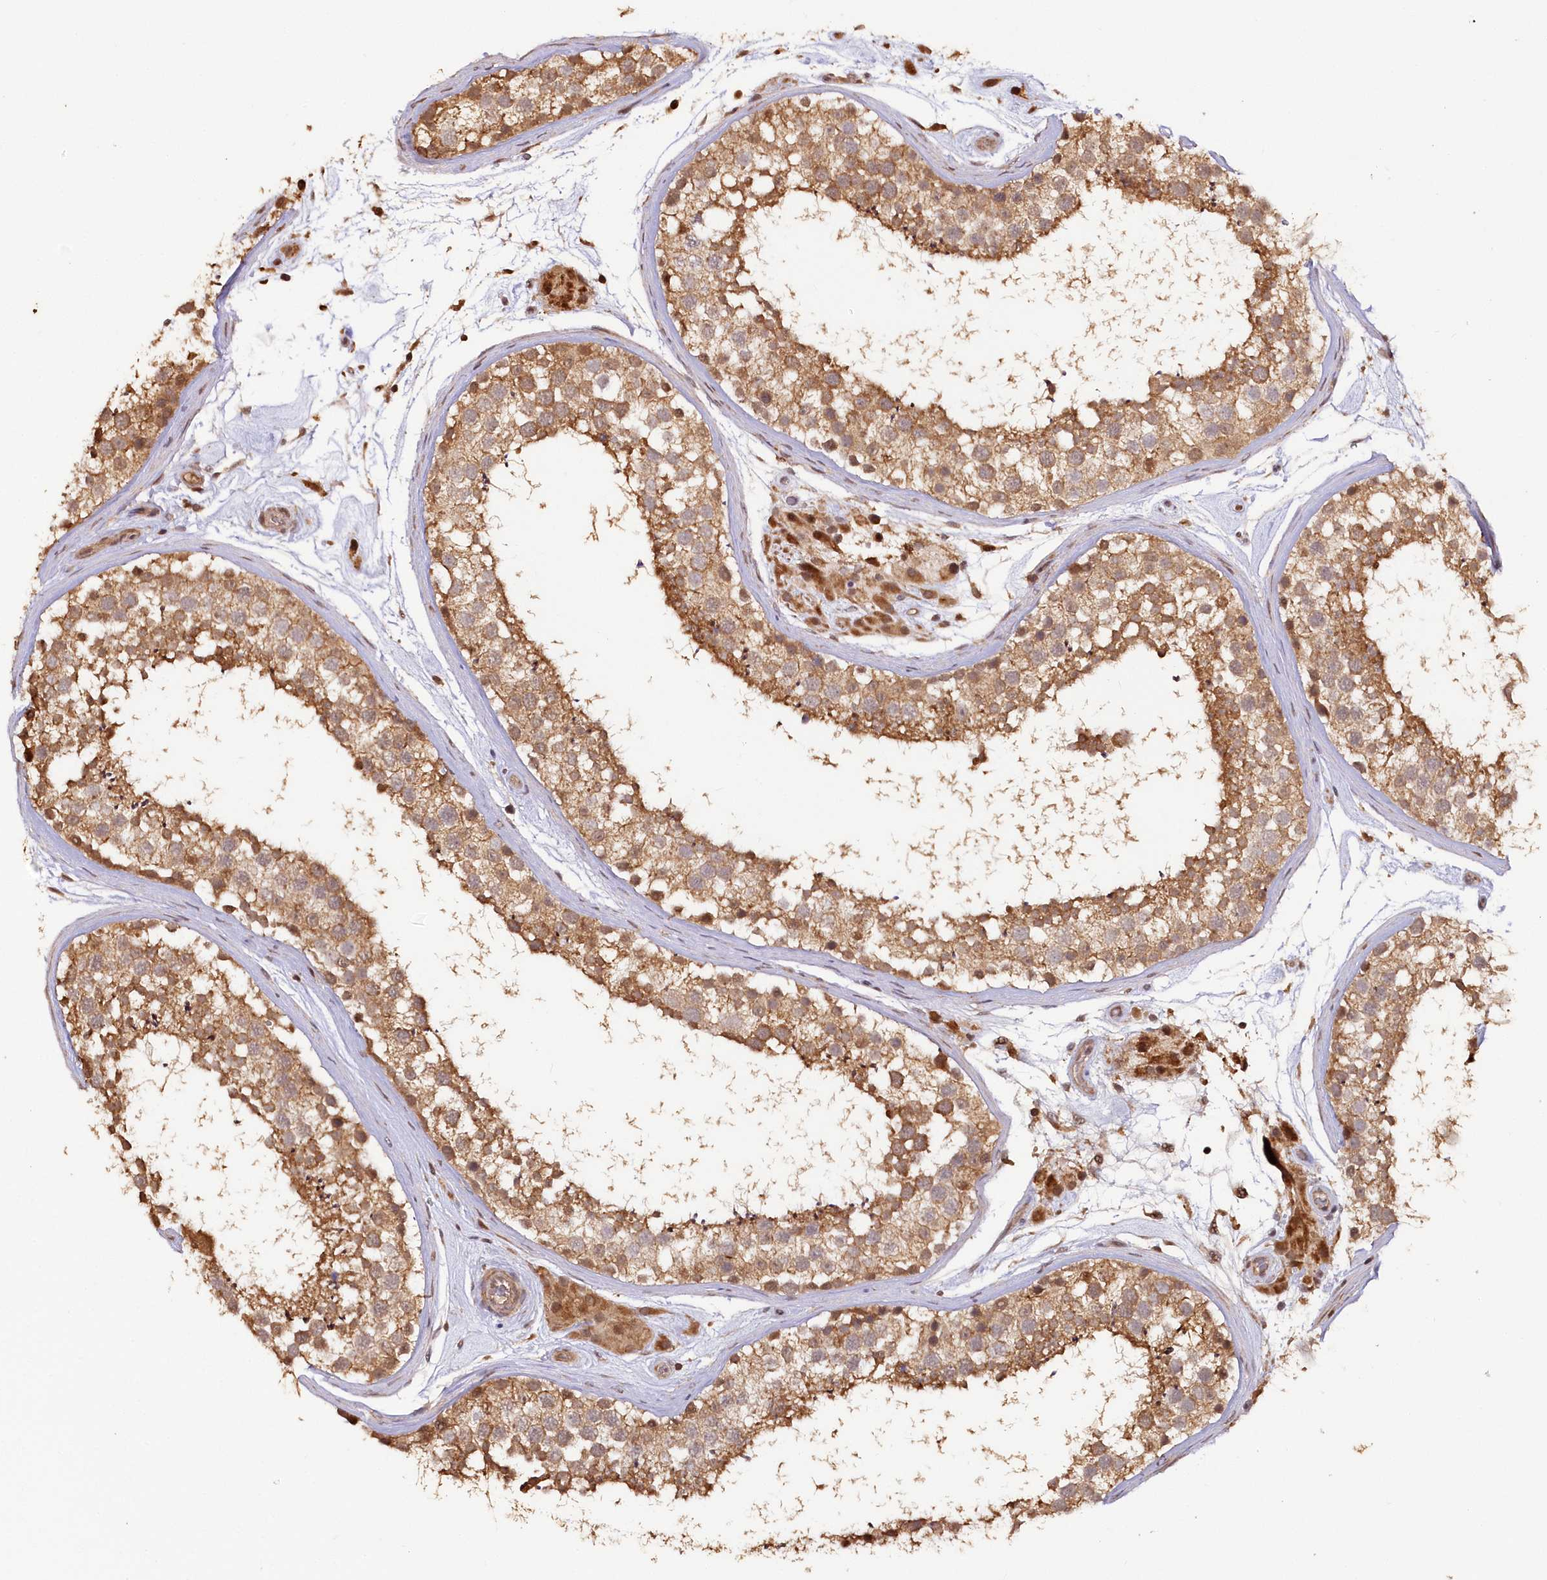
{"staining": {"intensity": "moderate", "quantity": ">75%", "location": "cytoplasmic/membranous"}, "tissue": "testis", "cell_type": "Cells in seminiferous ducts", "image_type": "normal", "snomed": [{"axis": "morphology", "description": "Normal tissue, NOS"}, {"axis": "topography", "description": "Testis"}], "caption": "A photomicrograph of testis stained for a protein shows moderate cytoplasmic/membranous brown staining in cells in seminiferous ducts.", "gene": "SNED1", "patient": {"sex": "male", "age": 46}}